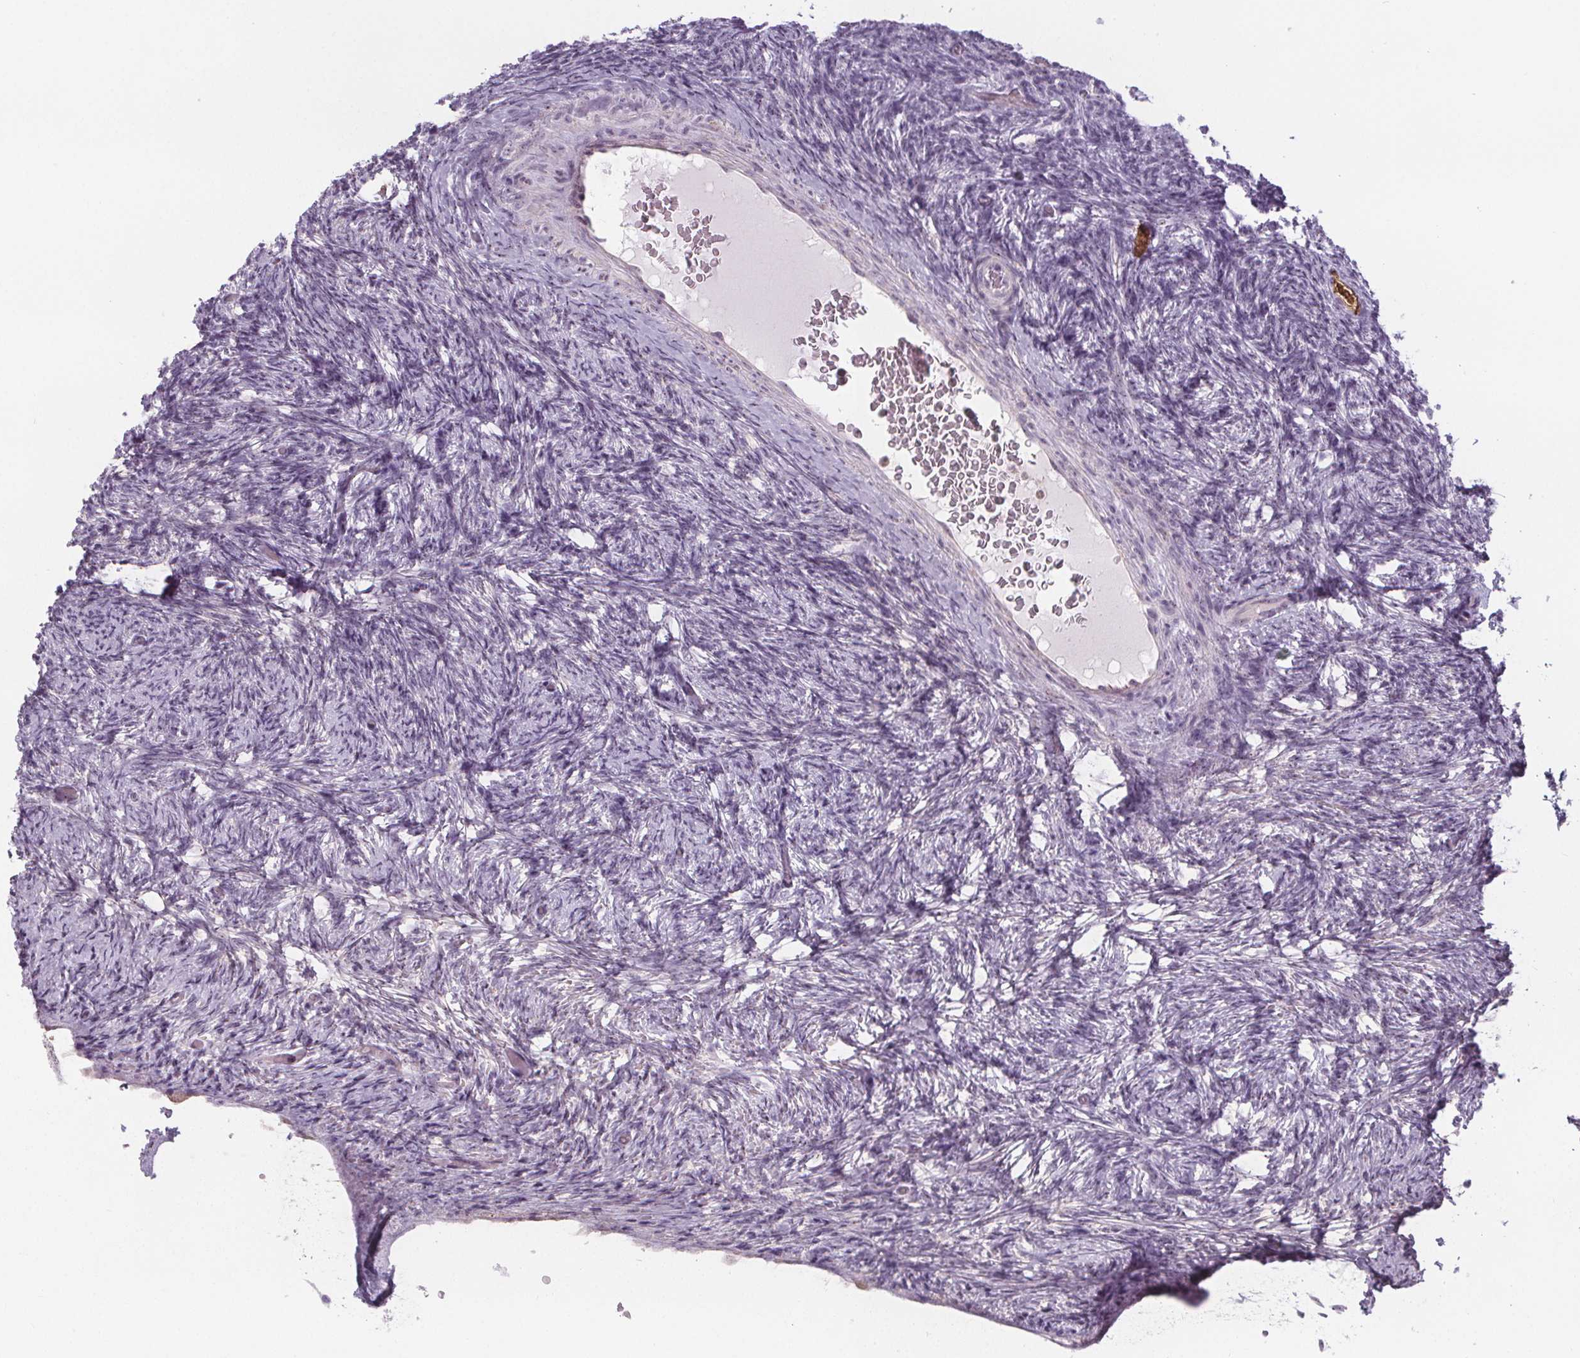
{"staining": {"intensity": "negative", "quantity": "none", "location": "none"}, "tissue": "ovary", "cell_type": "Ovarian stroma cells", "image_type": "normal", "snomed": [{"axis": "morphology", "description": "Normal tissue, NOS"}, {"axis": "topography", "description": "Ovary"}], "caption": "High magnification brightfield microscopy of normal ovary stained with DAB (3,3'-diaminobenzidine) (brown) and counterstained with hematoxylin (blue): ovarian stroma cells show no significant expression.", "gene": "NOLC1", "patient": {"sex": "female", "age": 34}}